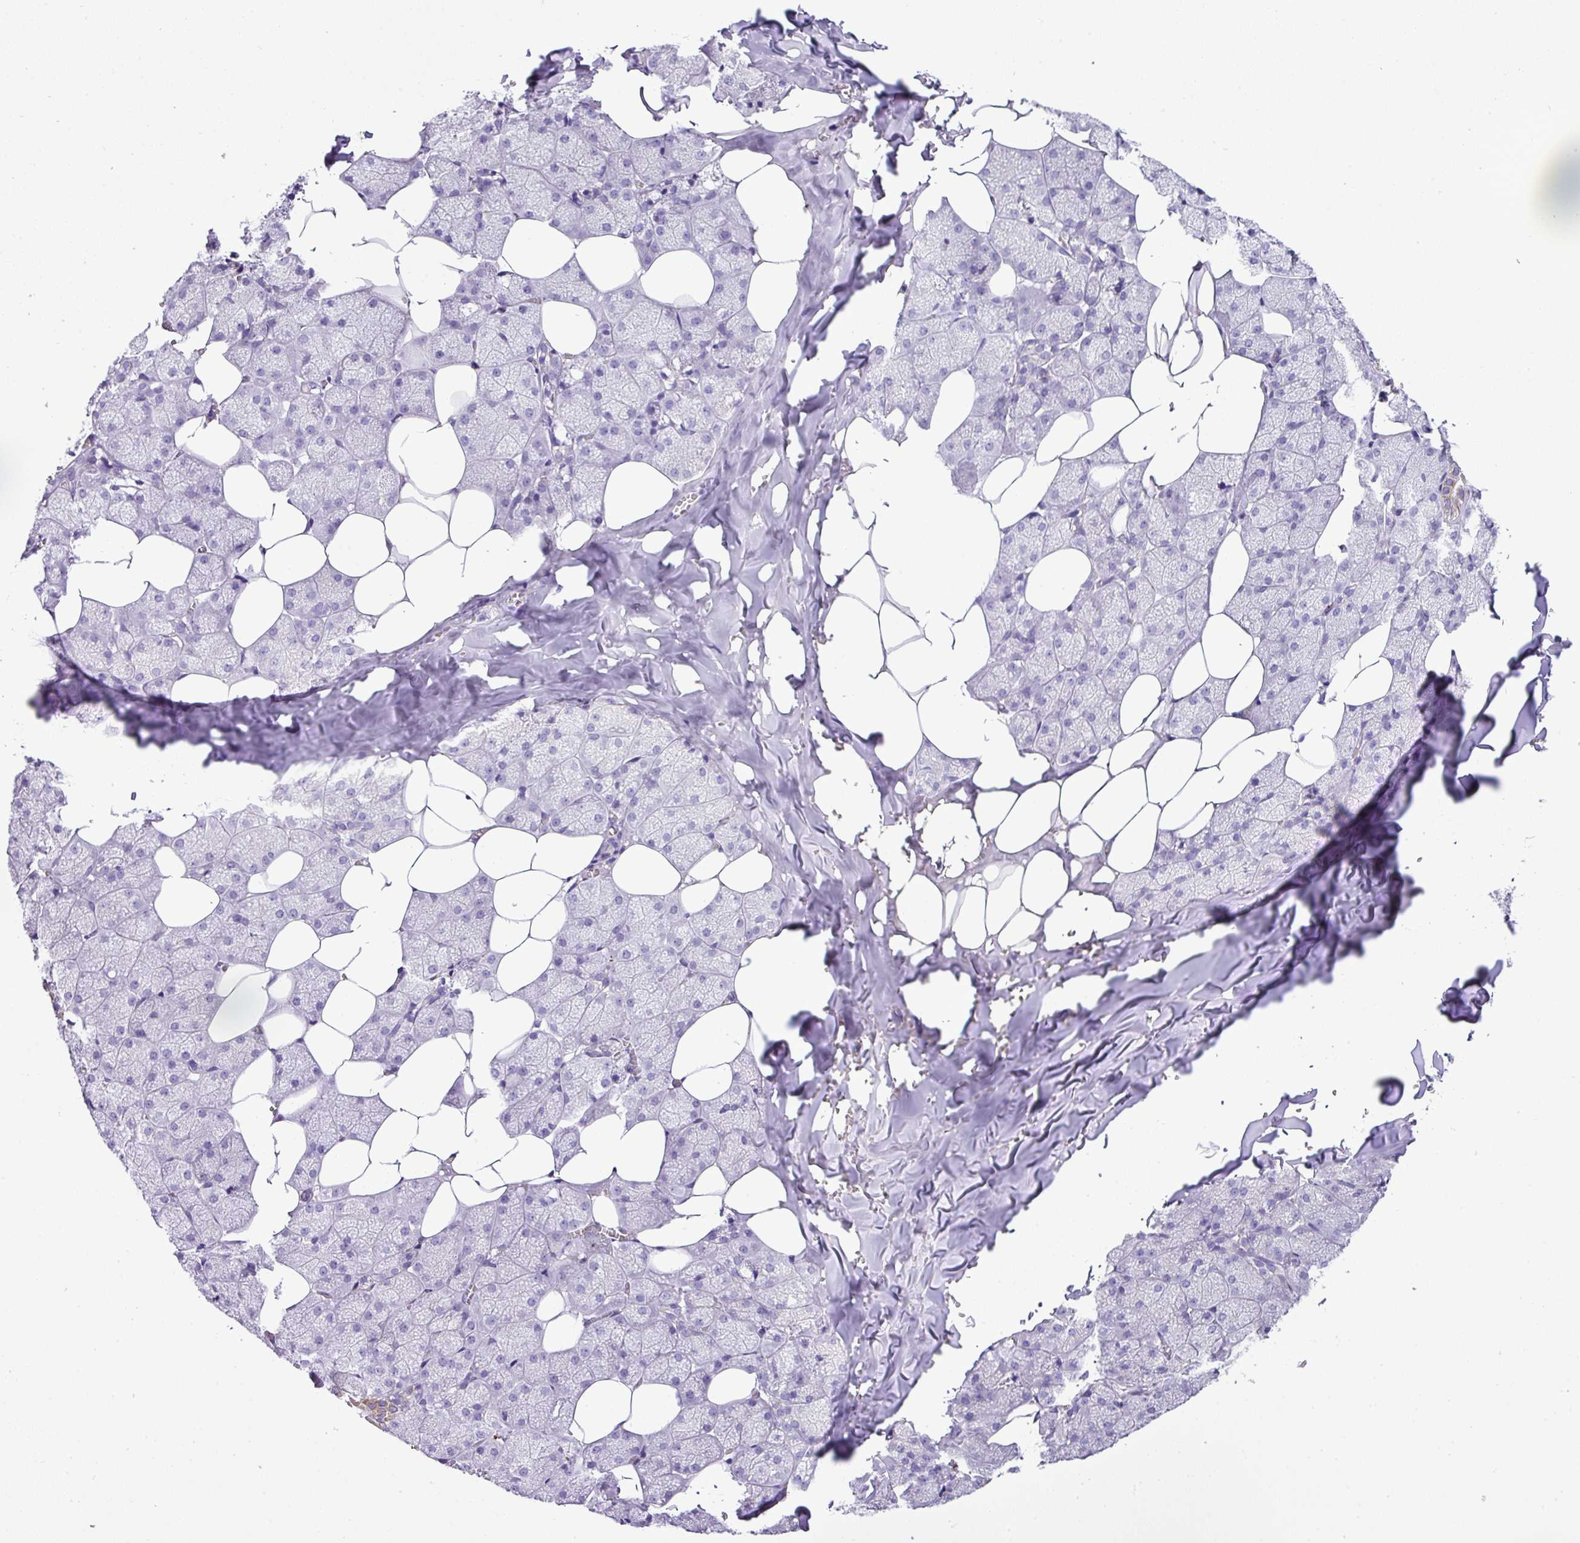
{"staining": {"intensity": "moderate", "quantity": "<25%", "location": "cytoplasmic/membranous"}, "tissue": "salivary gland", "cell_type": "Glandular cells", "image_type": "normal", "snomed": [{"axis": "morphology", "description": "Normal tissue, NOS"}, {"axis": "topography", "description": "Salivary gland"}, {"axis": "topography", "description": "Peripheral nerve tissue"}], "caption": "Immunohistochemical staining of unremarkable human salivary gland reveals low levels of moderate cytoplasmic/membranous expression in about <25% of glandular cells.", "gene": "PGAP4", "patient": {"sex": "male", "age": 38}}